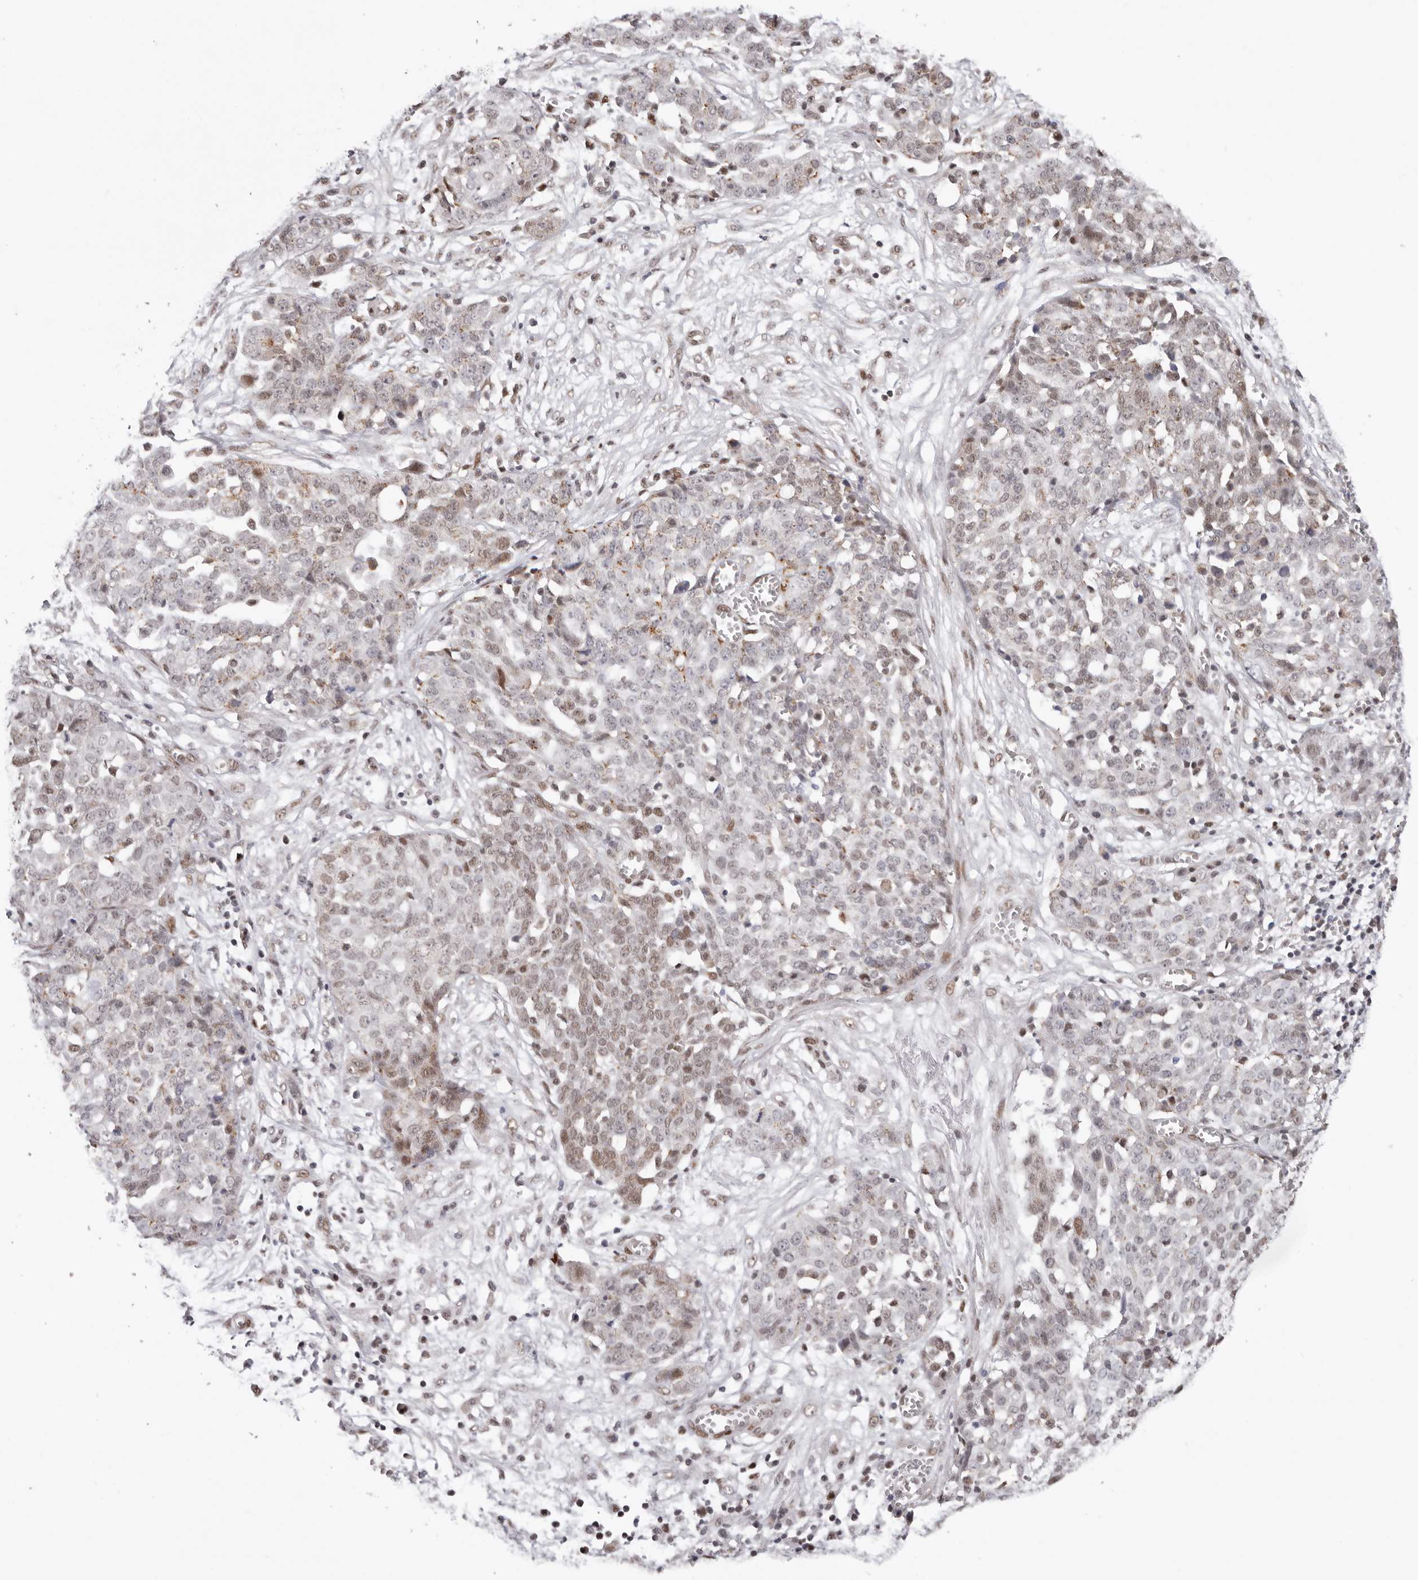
{"staining": {"intensity": "weak", "quantity": "25%-75%", "location": "nuclear"}, "tissue": "ovarian cancer", "cell_type": "Tumor cells", "image_type": "cancer", "snomed": [{"axis": "morphology", "description": "Cystadenocarcinoma, serous, NOS"}, {"axis": "topography", "description": "Soft tissue"}, {"axis": "topography", "description": "Ovary"}], "caption": "This is a histology image of IHC staining of ovarian cancer (serous cystadenocarcinoma), which shows weak expression in the nuclear of tumor cells.", "gene": "SMAD7", "patient": {"sex": "female", "age": 57}}